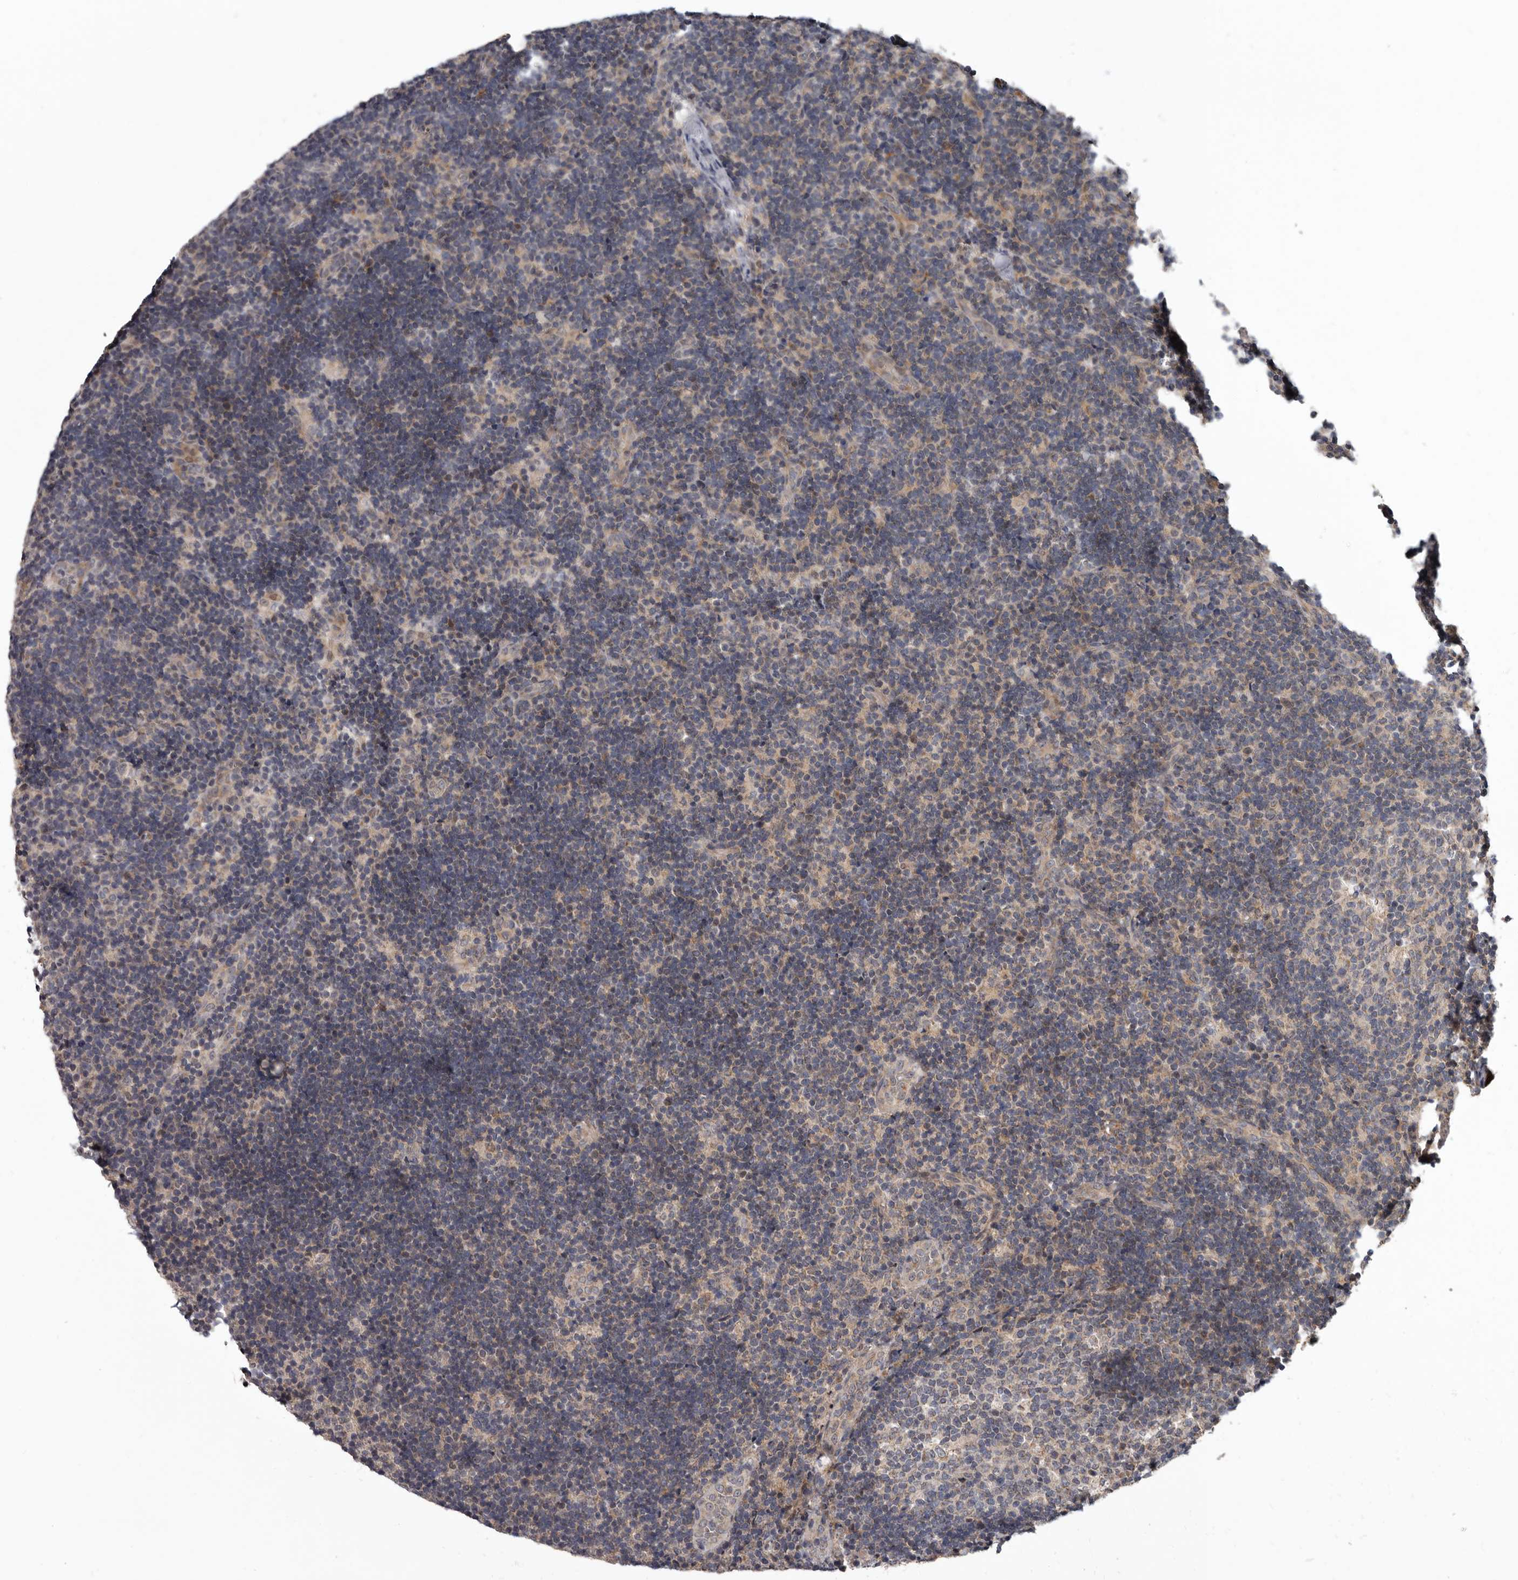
{"staining": {"intensity": "negative", "quantity": "none", "location": "none"}, "tissue": "lymph node", "cell_type": "Germinal center cells", "image_type": "normal", "snomed": [{"axis": "morphology", "description": "Normal tissue, NOS"}, {"axis": "topography", "description": "Lymph node"}], "caption": "Immunohistochemistry micrograph of normal lymph node: lymph node stained with DAB displays no significant protein staining in germinal center cells.", "gene": "FGFR4", "patient": {"sex": "female", "age": 22}}